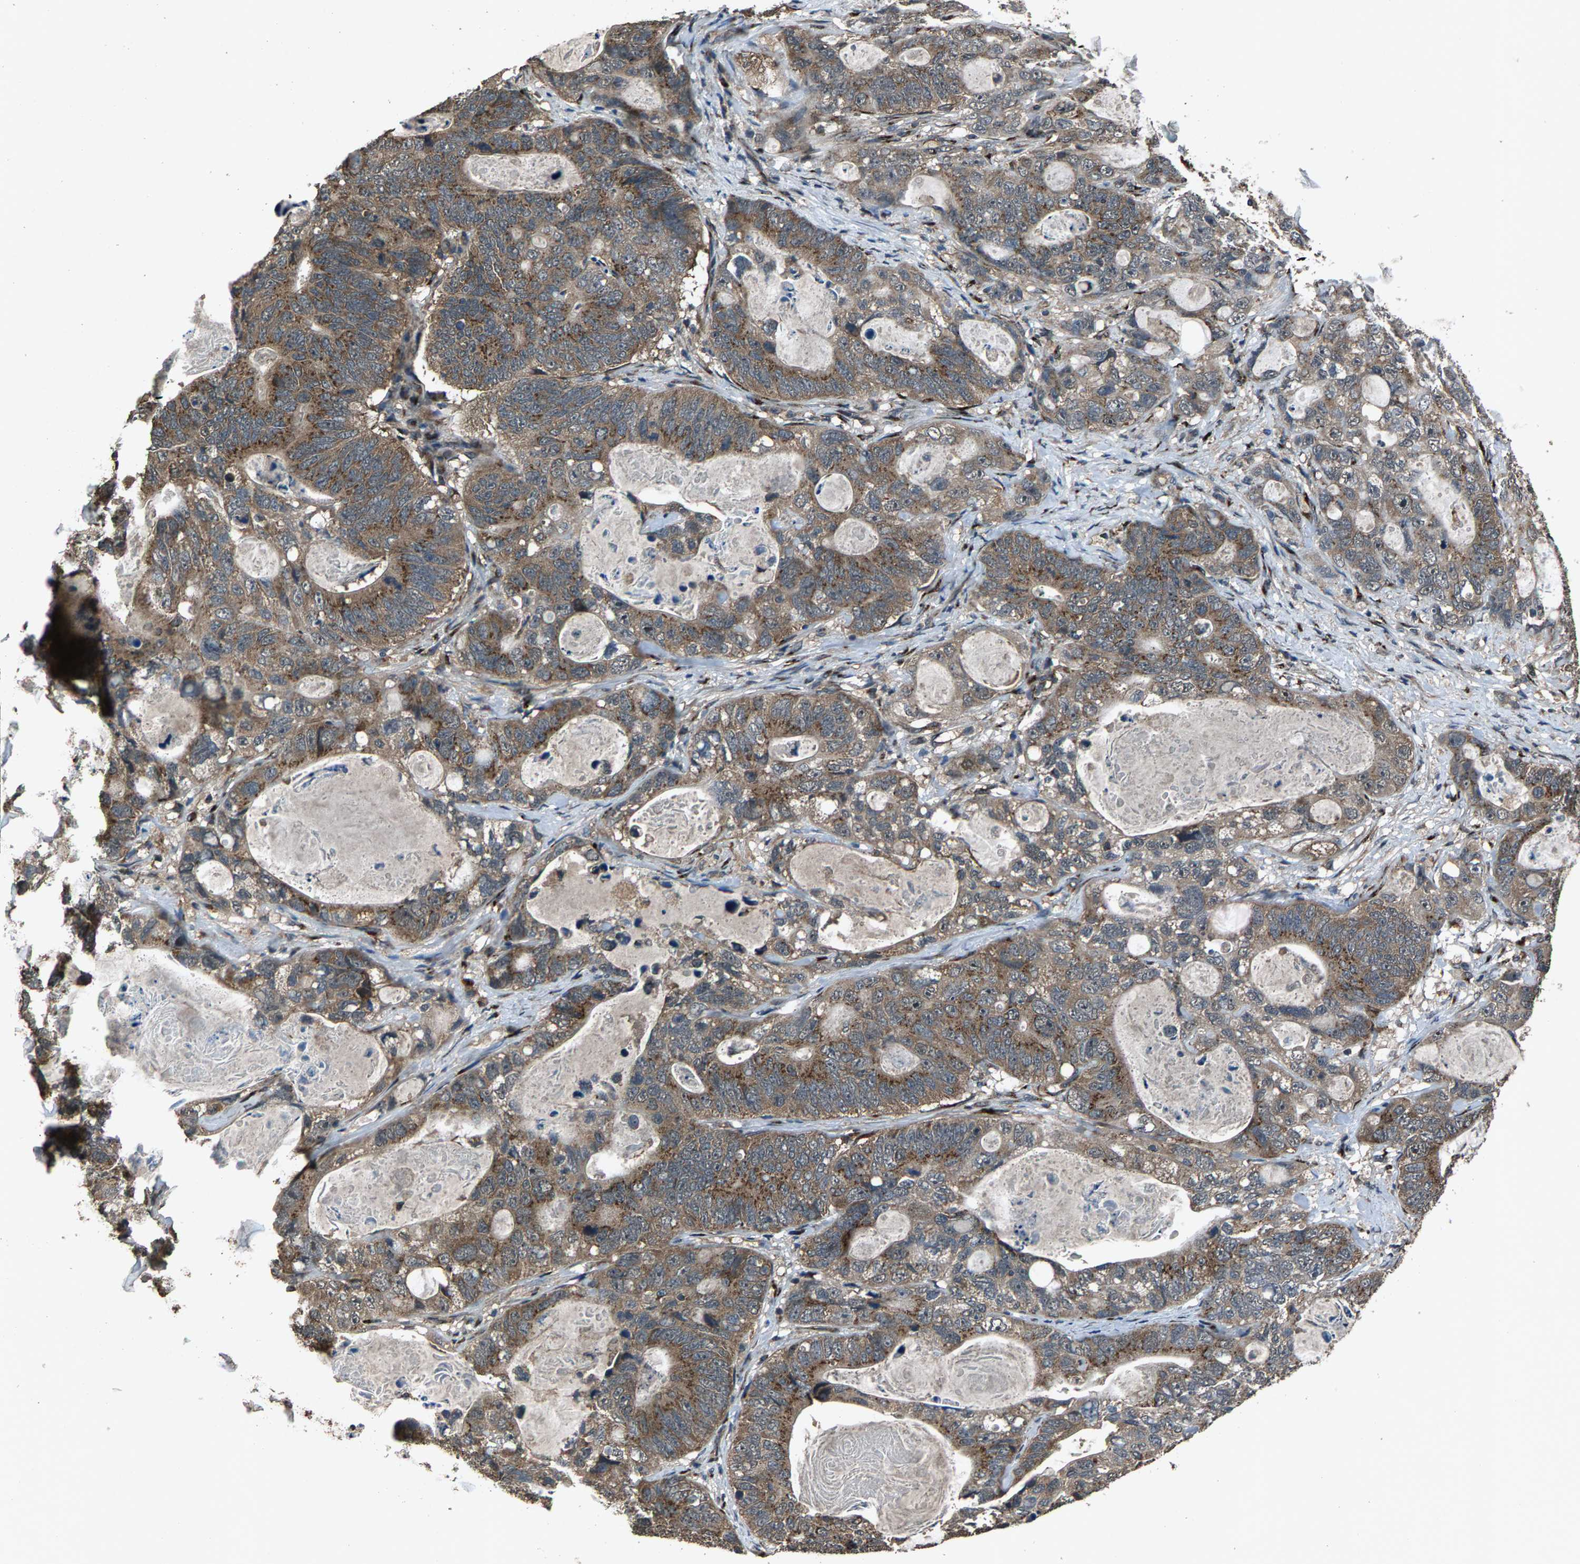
{"staining": {"intensity": "moderate", "quantity": ">75%", "location": "cytoplasmic/membranous"}, "tissue": "stomach cancer", "cell_type": "Tumor cells", "image_type": "cancer", "snomed": [{"axis": "morphology", "description": "Normal tissue, NOS"}, {"axis": "morphology", "description": "Adenocarcinoma, NOS"}, {"axis": "topography", "description": "Stomach"}], "caption": "Immunohistochemical staining of human stomach cancer (adenocarcinoma) reveals medium levels of moderate cytoplasmic/membranous protein expression in approximately >75% of tumor cells. (Brightfield microscopy of DAB IHC at high magnification).", "gene": "SLC38A10", "patient": {"sex": "female", "age": 89}}